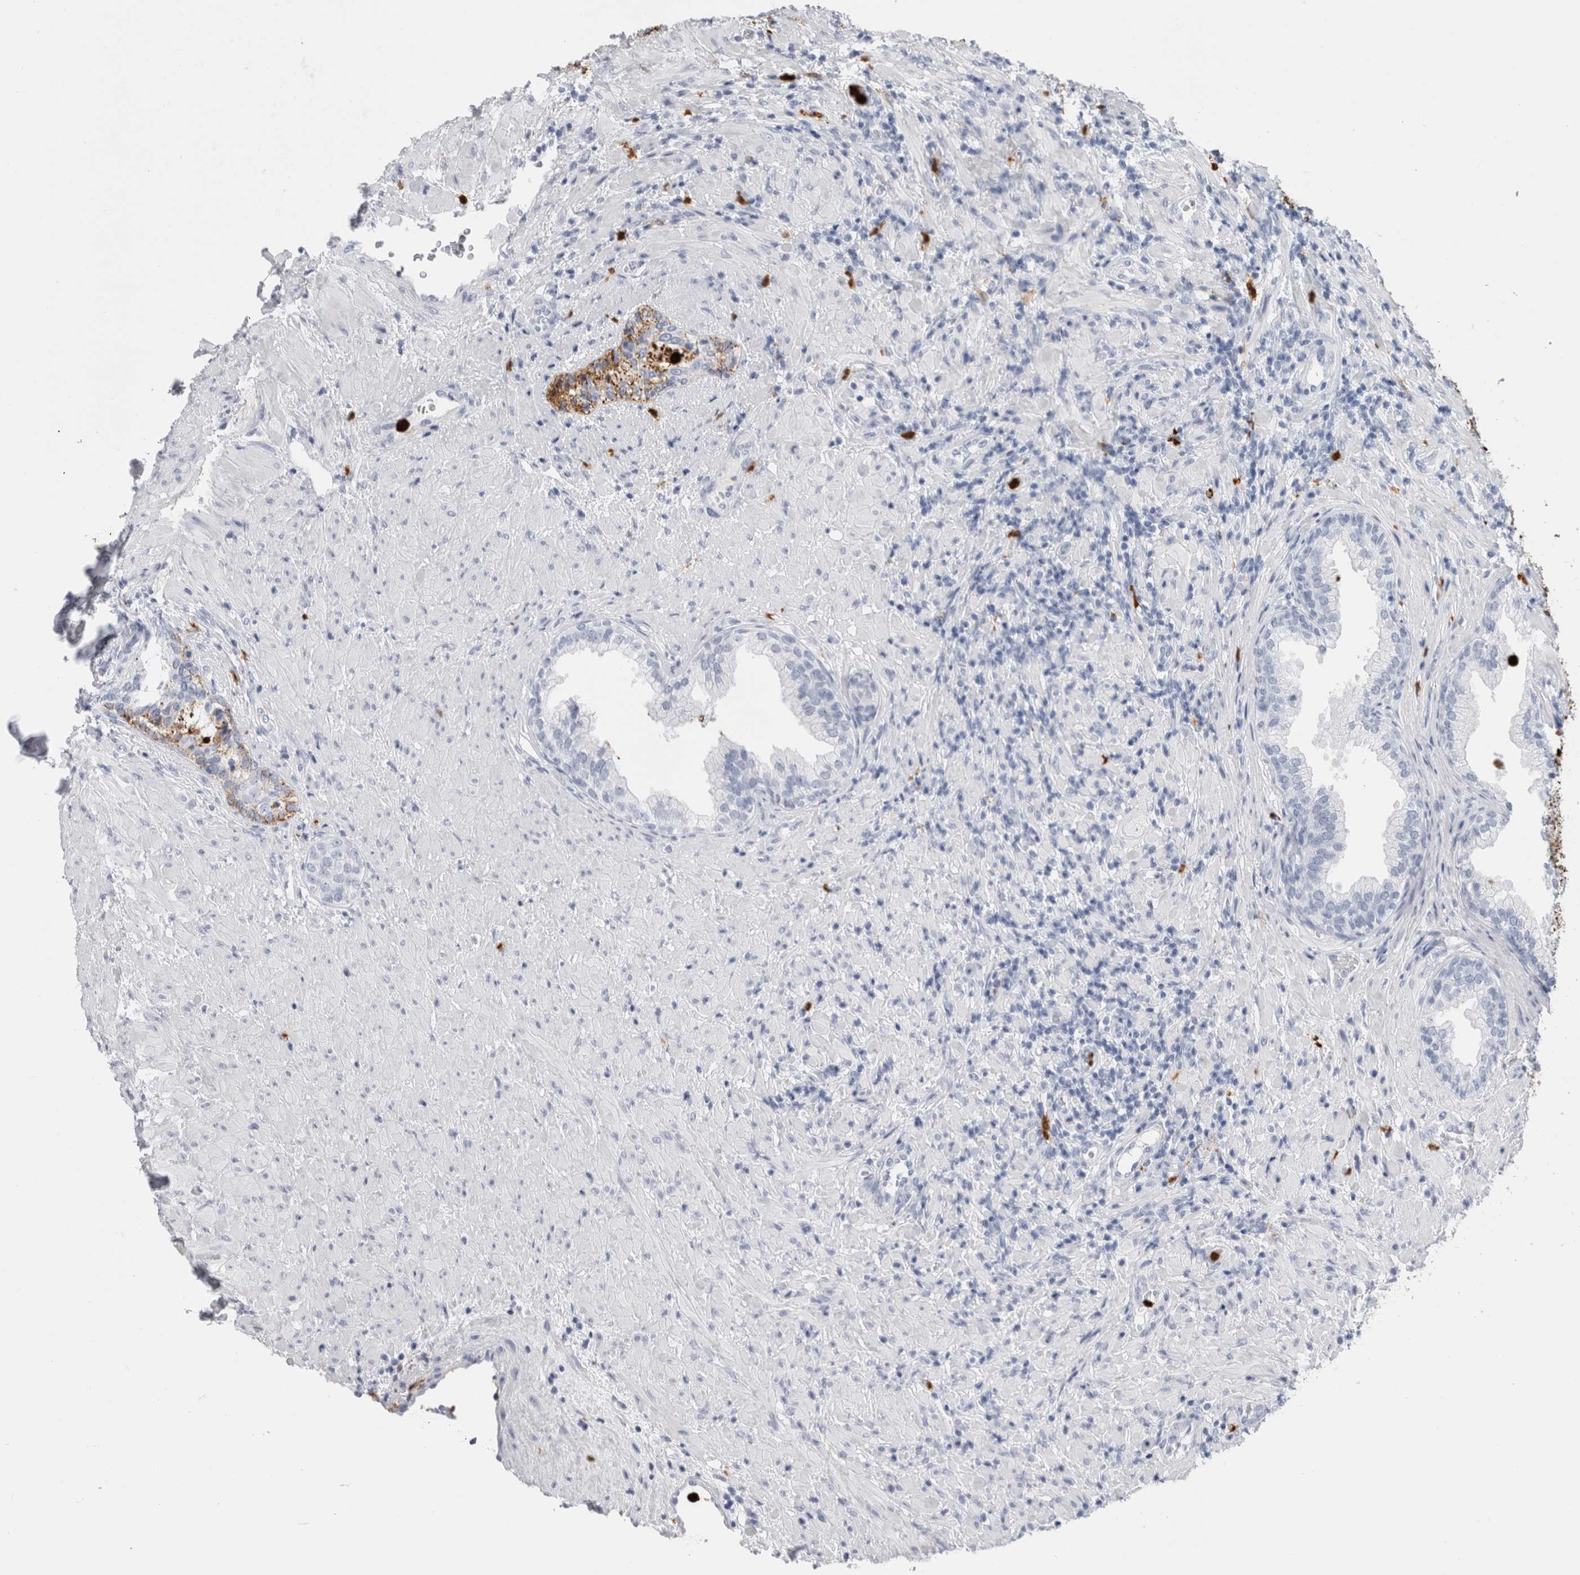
{"staining": {"intensity": "weak", "quantity": "<25%", "location": "cytoplasmic/membranous"}, "tissue": "prostate", "cell_type": "Glandular cells", "image_type": "normal", "snomed": [{"axis": "morphology", "description": "Normal tissue, NOS"}, {"axis": "topography", "description": "Prostate"}], "caption": "Prostate was stained to show a protein in brown. There is no significant staining in glandular cells. (DAB (3,3'-diaminobenzidine) immunohistochemistry with hematoxylin counter stain).", "gene": "S100A8", "patient": {"sex": "male", "age": 76}}